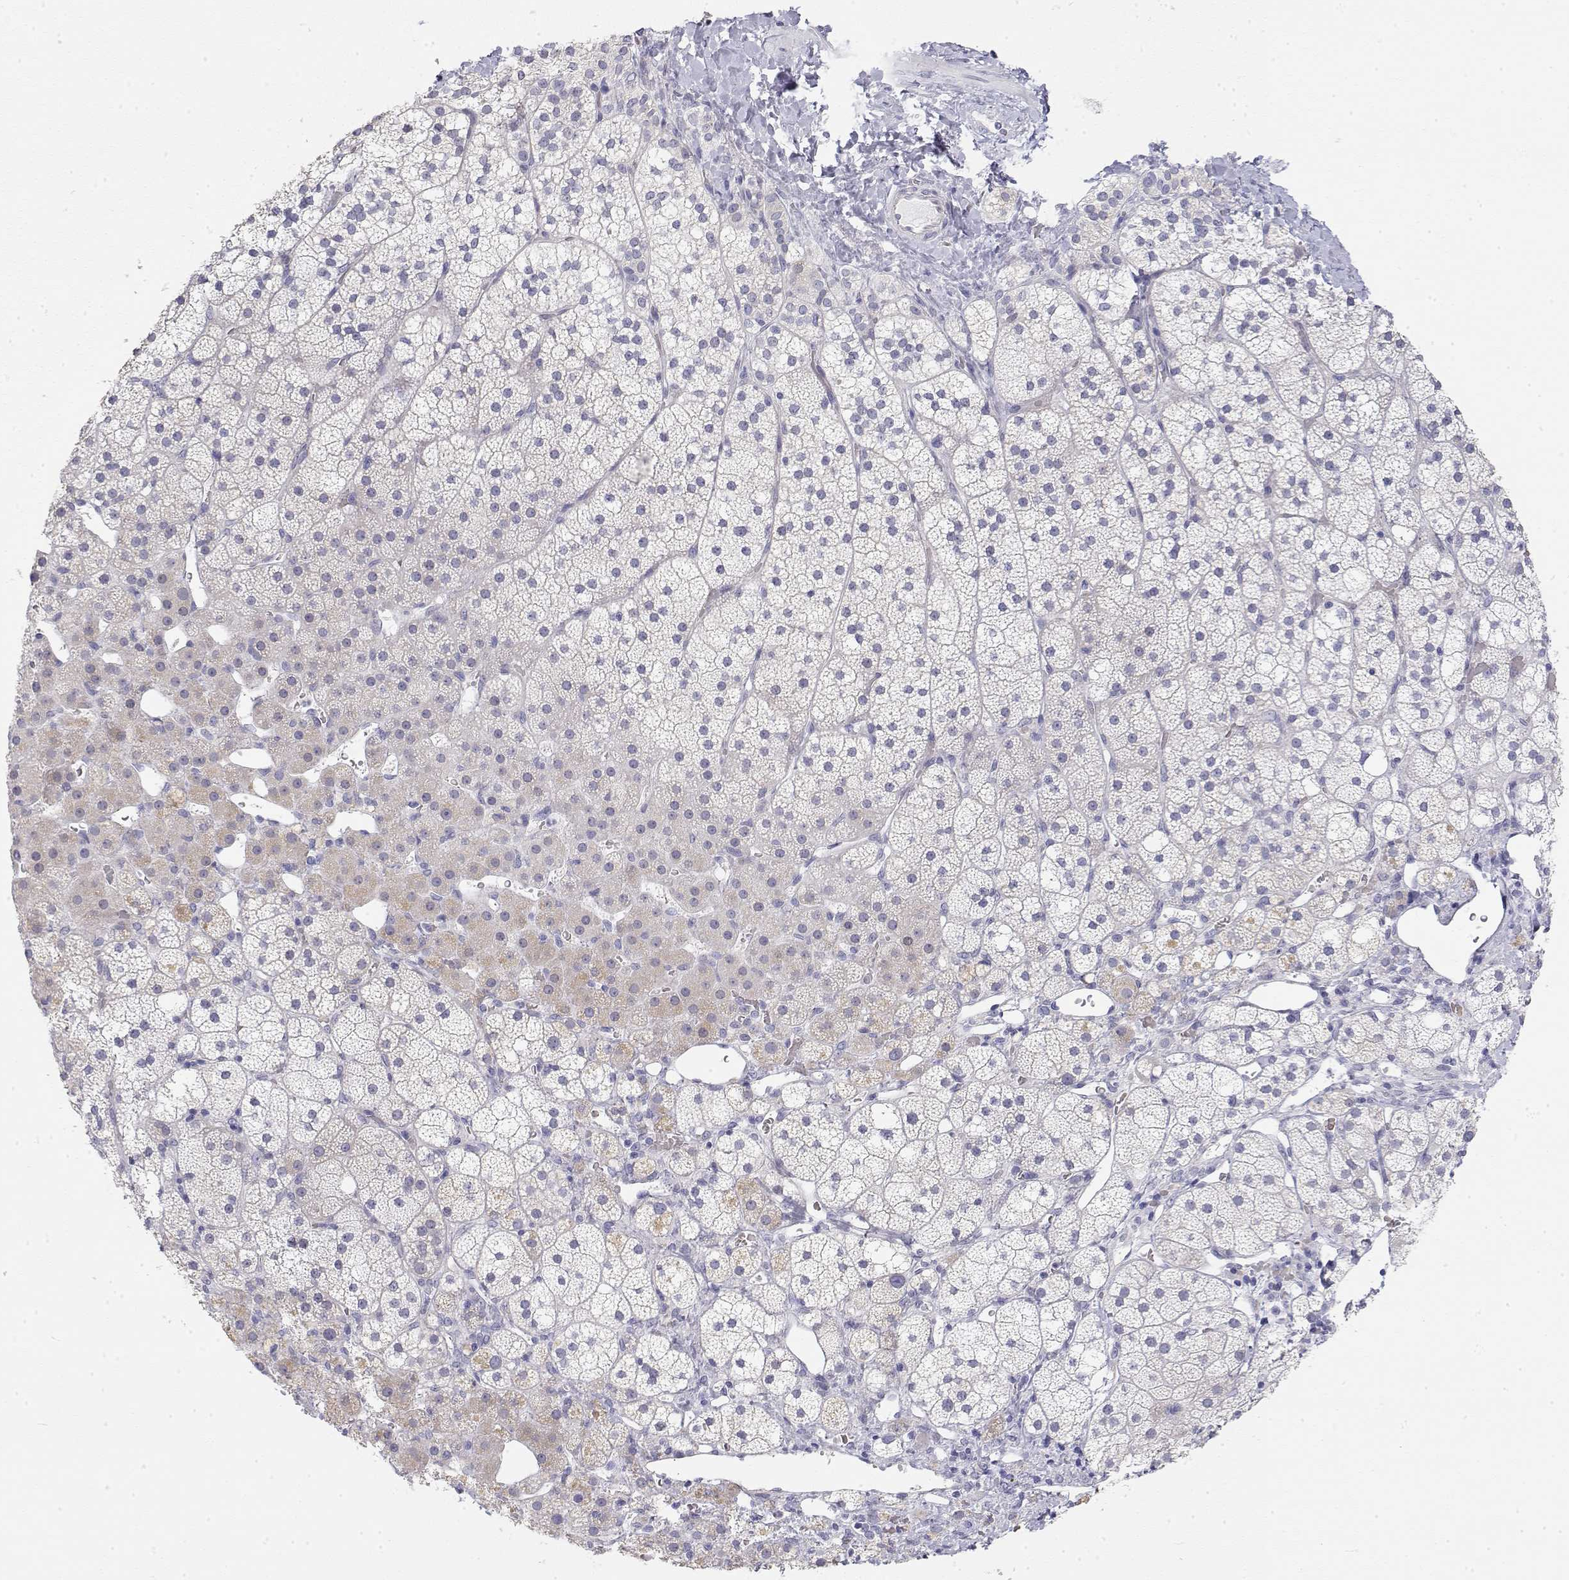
{"staining": {"intensity": "weak", "quantity": "<25%", "location": "cytoplasmic/membranous"}, "tissue": "adrenal gland", "cell_type": "Glandular cells", "image_type": "normal", "snomed": [{"axis": "morphology", "description": "Normal tissue, NOS"}, {"axis": "topography", "description": "Adrenal gland"}], "caption": "Immunohistochemical staining of normal human adrenal gland displays no significant staining in glandular cells.", "gene": "MISP", "patient": {"sex": "male", "age": 53}}